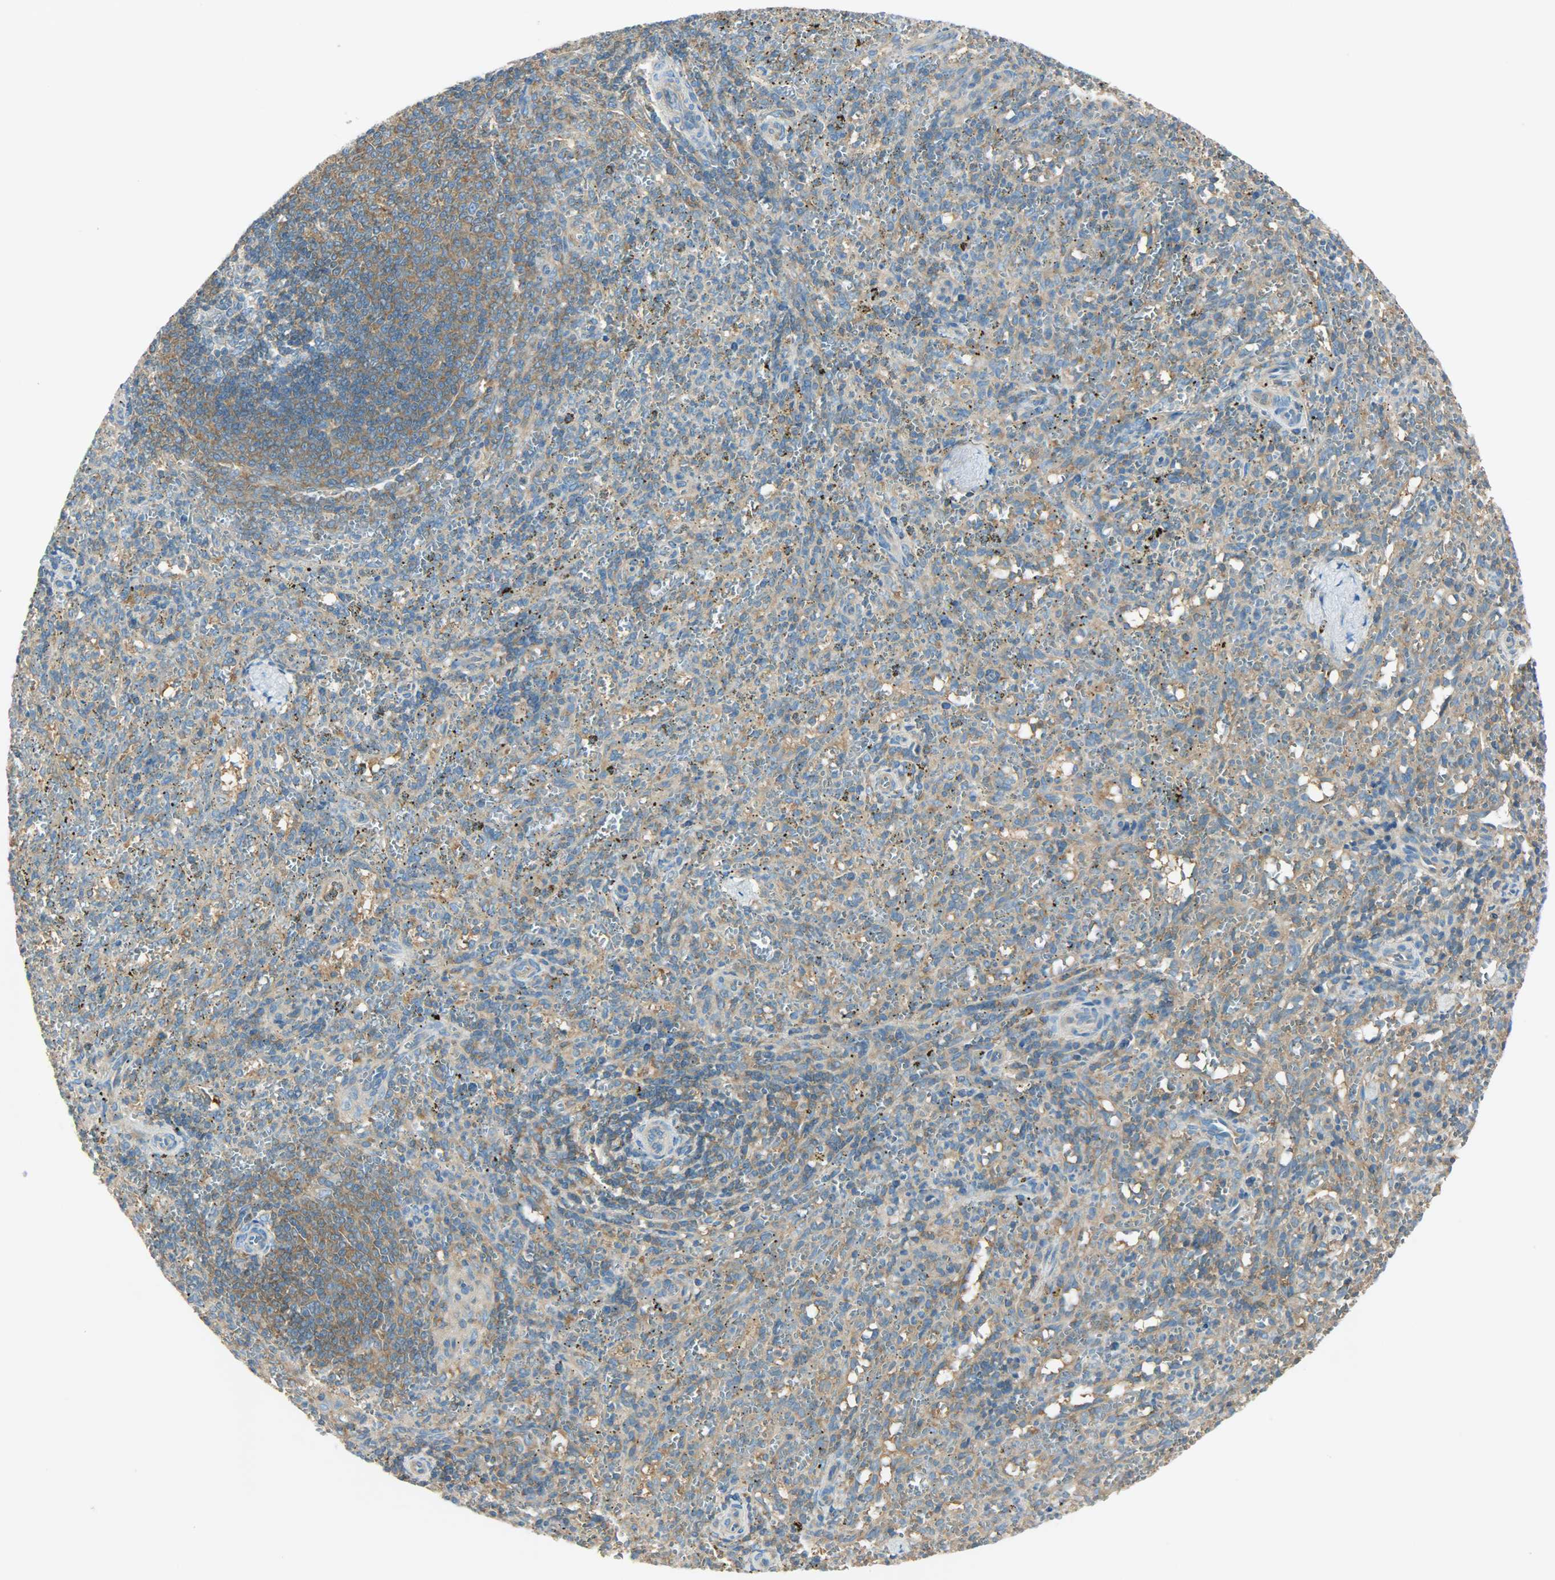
{"staining": {"intensity": "weak", "quantity": ">75%", "location": "cytoplasmic/membranous"}, "tissue": "spleen", "cell_type": "Cells in red pulp", "image_type": "normal", "snomed": [{"axis": "morphology", "description": "Normal tissue, NOS"}, {"axis": "topography", "description": "Spleen"}], "caption": "Immunohistochemical staining of unremarkable human spleen displays weak cytoplasmic/membranous protein expression in approximately >75% of cells in red pulp. The staining is performed using DAB (3,3'-diaminobenzidine) brown chromogen to label protein expression. The nuclei are counter-stained blue using hematoxylin.", "gene": "TSC22D2", "patient": {"sex": "female", "age": 10}}